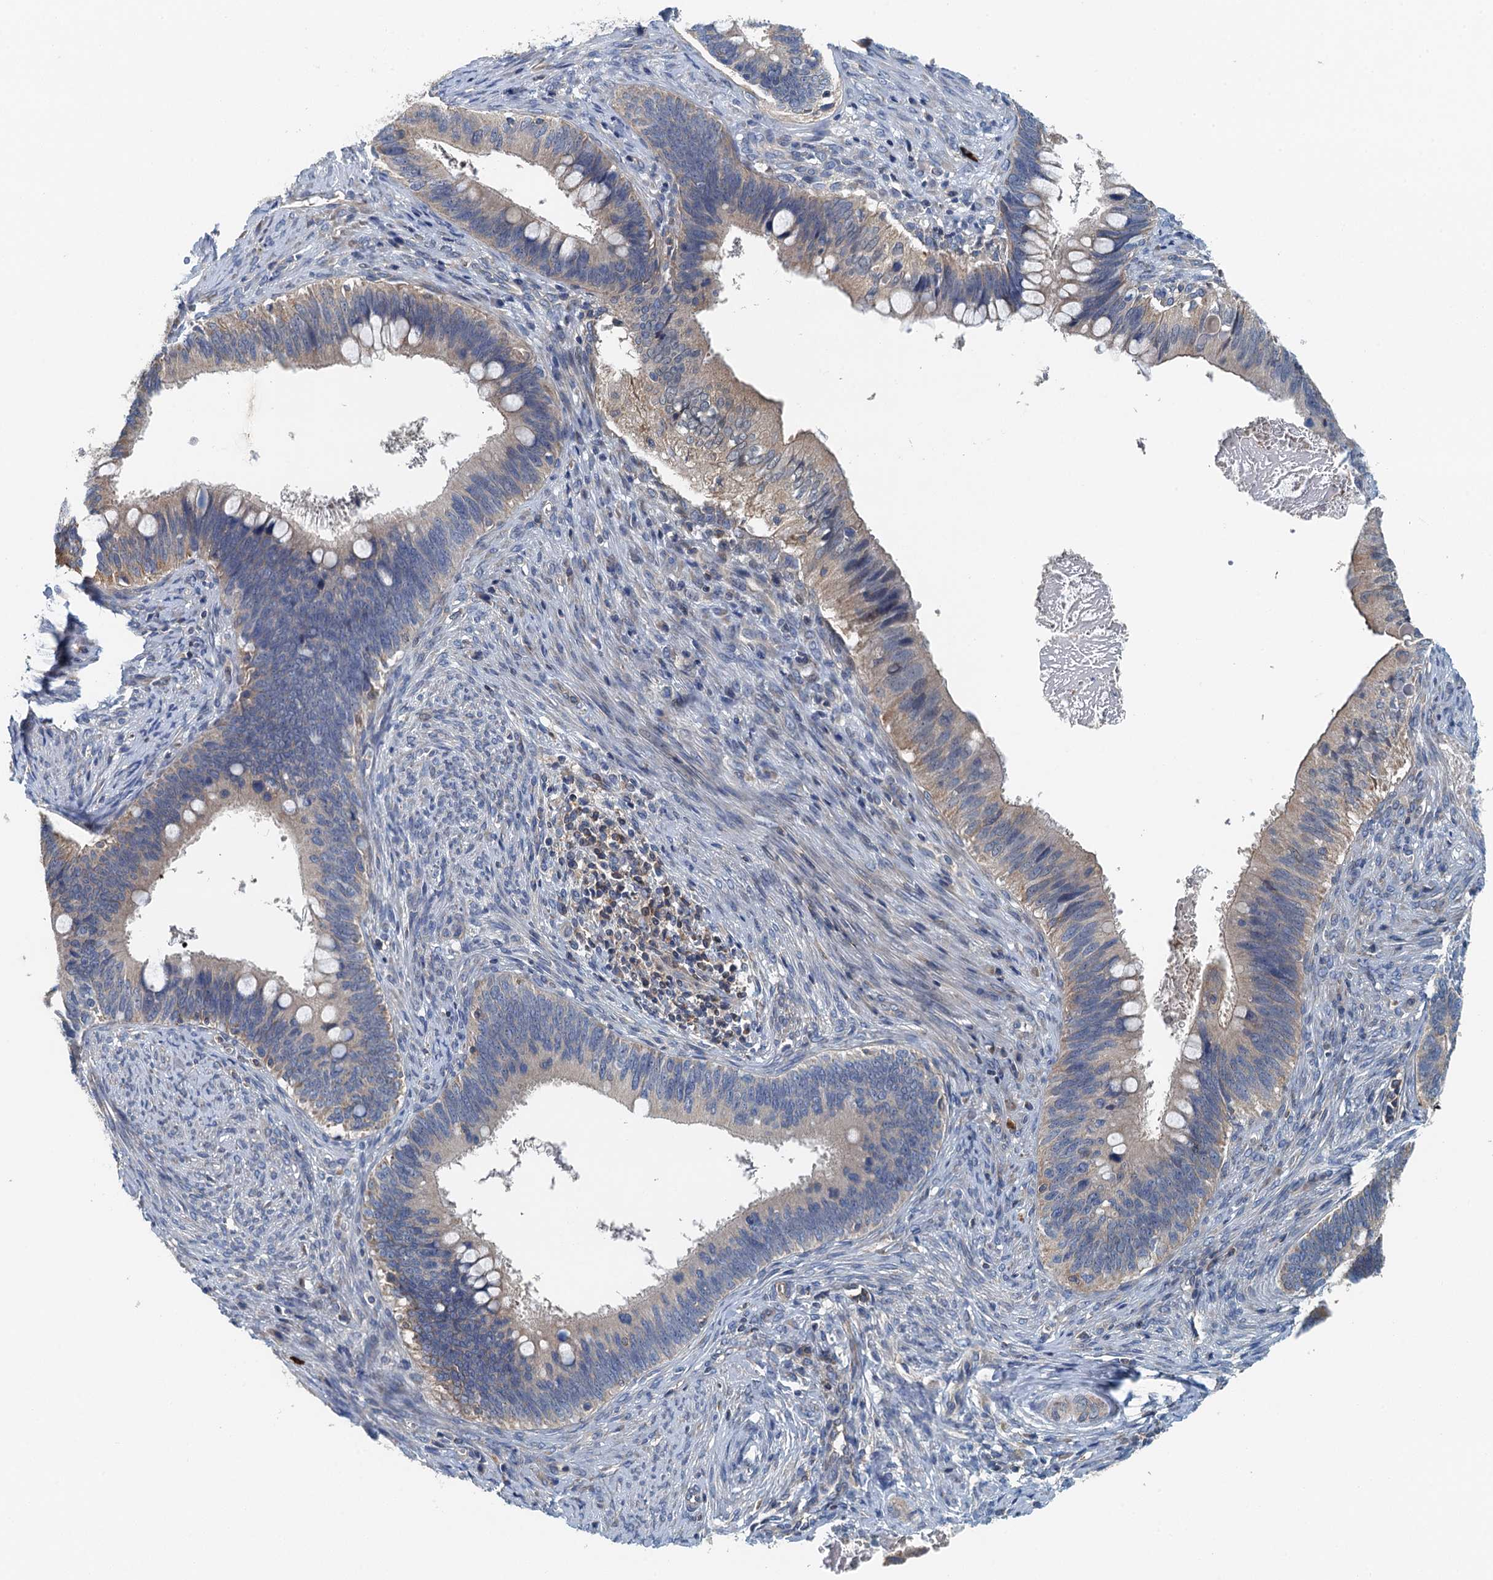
{"staining": {"intensity": "weak", "quantity": "25%-75%", "location": "cytoplasmic/membranous"}, "tissue": "cervical cancer", "cell_type": "Tumor cells", "image_type": "cancer", "snomed": [{"axis": "morphology", "description": "Adenocarcinoma, NOS"}, {"axis": "topography", "description": "Cervix"}], "caption": "Cervical adenocarcinoma stained with immunohistochemistry (IHC) shows weak cytoplasmic/membranous positivity in approximately 25%-75% of tumor cells. (brown staining indicates protein expression, while blue staining denotes nuclei).", "gene": "PPP1R14D", "patient": {"sex": "female", "age": 42}}